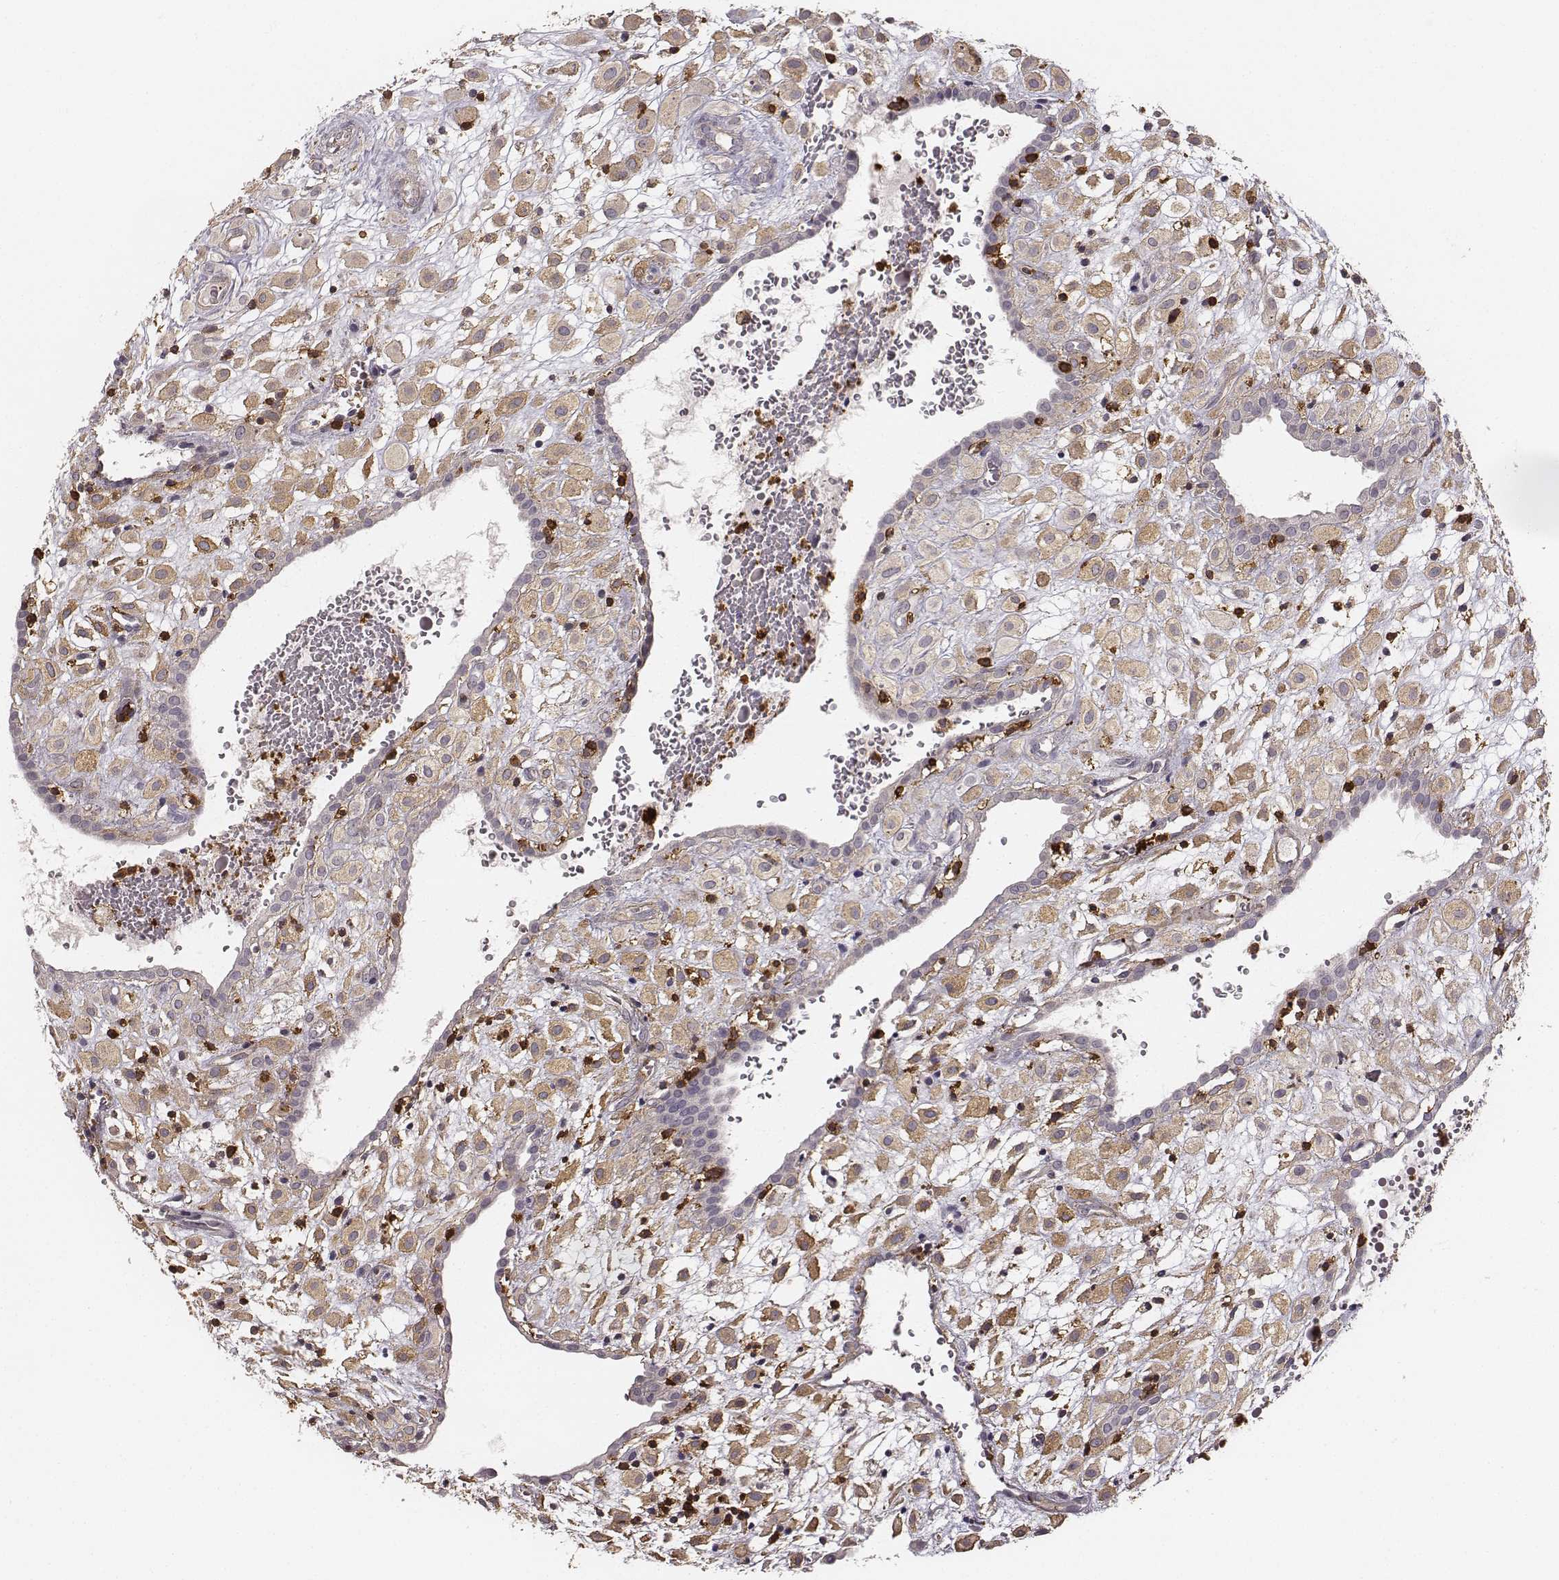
{"staining": {"intensity": "weak", "quantity": ">75%", "location": "cytoplasmic/membranous"}, "tissue": "placenta", "cell_type": "Decidual cells", "image_type": "normal", "snomed": [{"axis": "morphology", "description": "Normal tissue, NOS"}, {"axis": "topography", "description": "Placenta"}], "caption": "Immunohistochemical staining of normal human placenta reveals >75% levels of weak cytoplasmic/membranous protein positivity in about >75% of decidual cells.", "gene": "ZYX", "patient": {"sex": "female", "age": 24}}